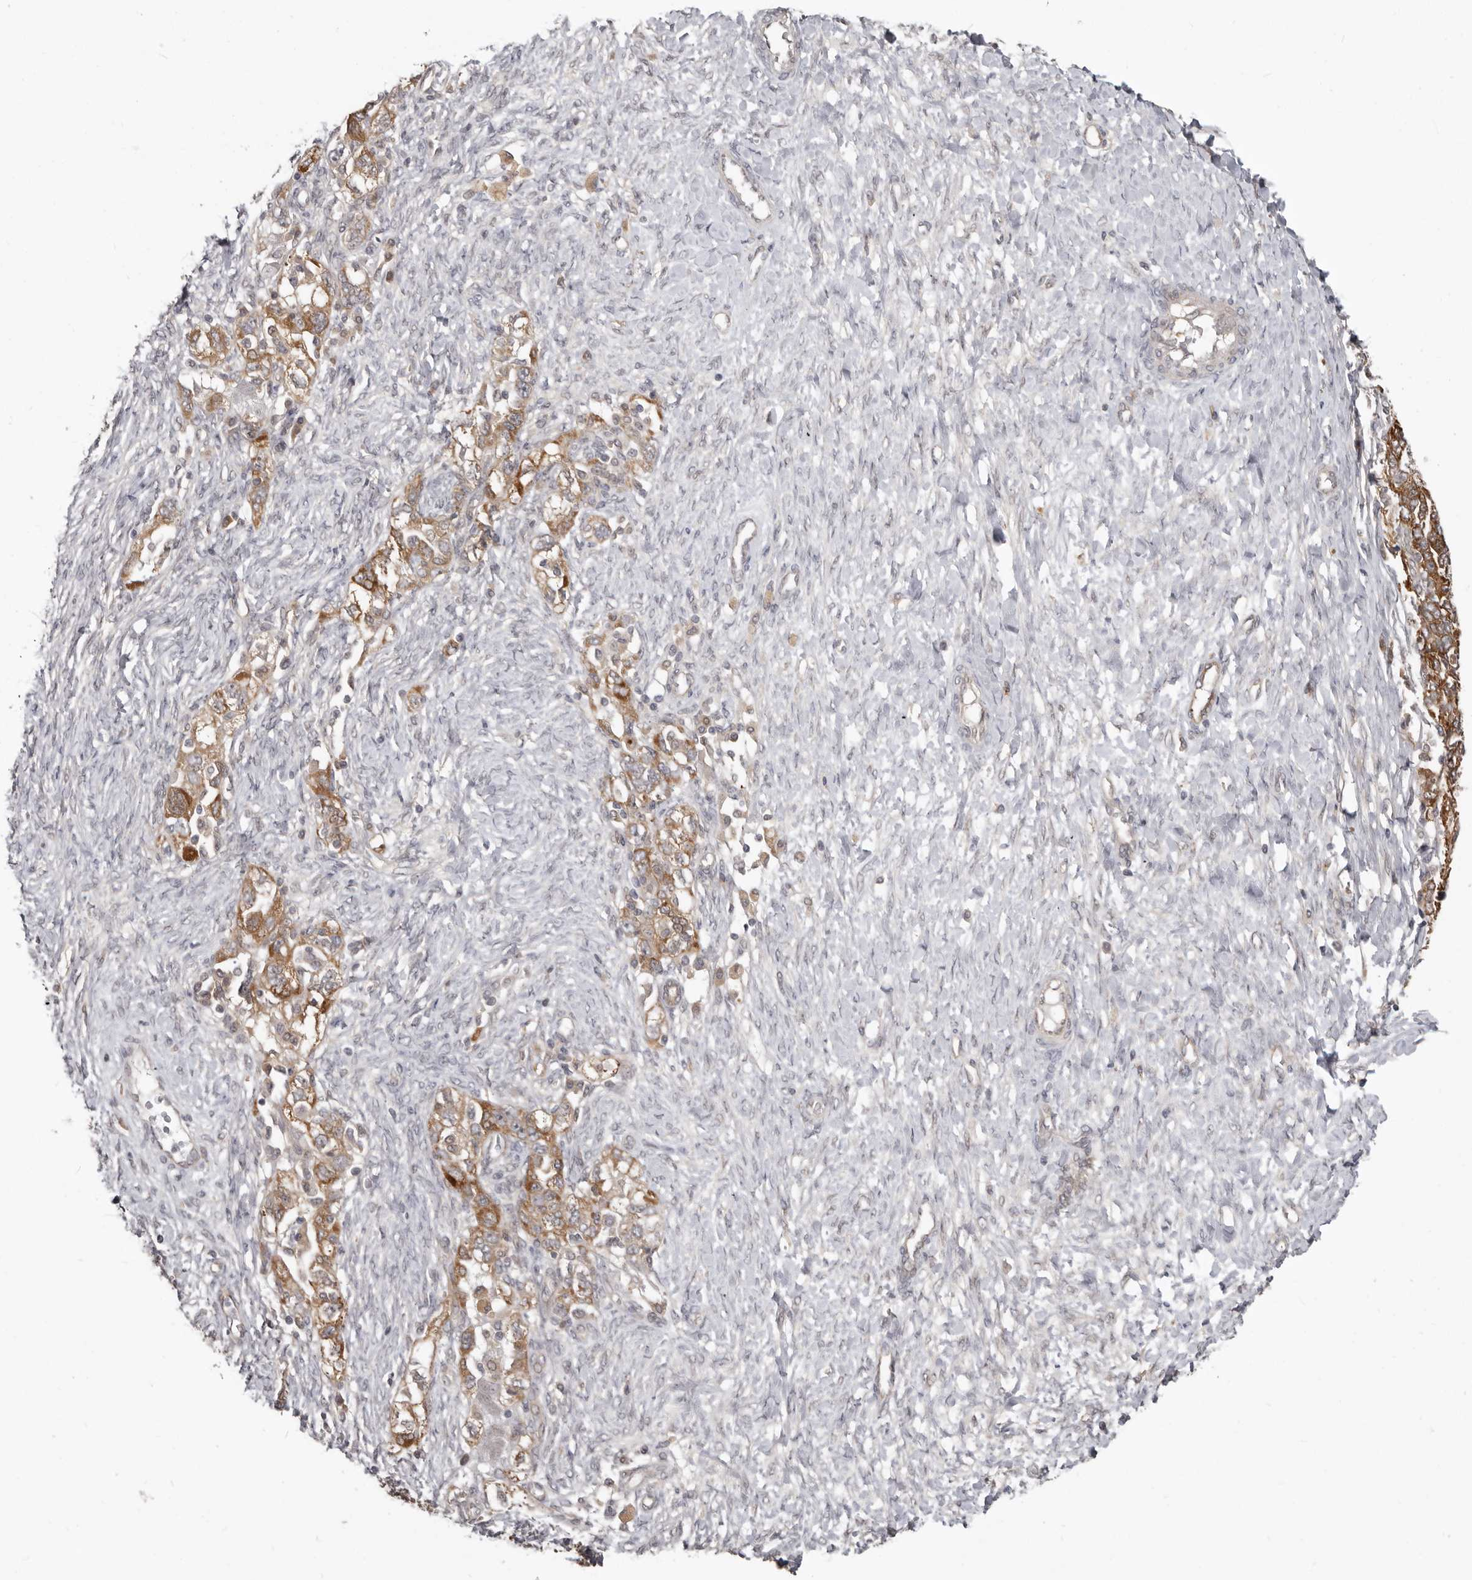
{"staining": {"intensity": "moderate", "quantity": ">75%", "location": "cytoplasmic/membranous"}, "tissue": "ovarian cancer", "cell_type": "Tumor cells", "image_type": "cancer", "snomed": [{"axis": "morphology", "description": "Carcinoma, NOS"}, {"axis": "morphology", "description": "Cystadenocarcinoma, serous, NOS"}, {"axis": "topography", "description": "Ovary"}], "caption": "The micrograph displays staining of ovarian carcinoma, revealing moderate cytoplasmic/membranous protein positivity (brown color) within tumor cells.", "gene": "BAD", "patient": {"sex": "female", "age": 69}}